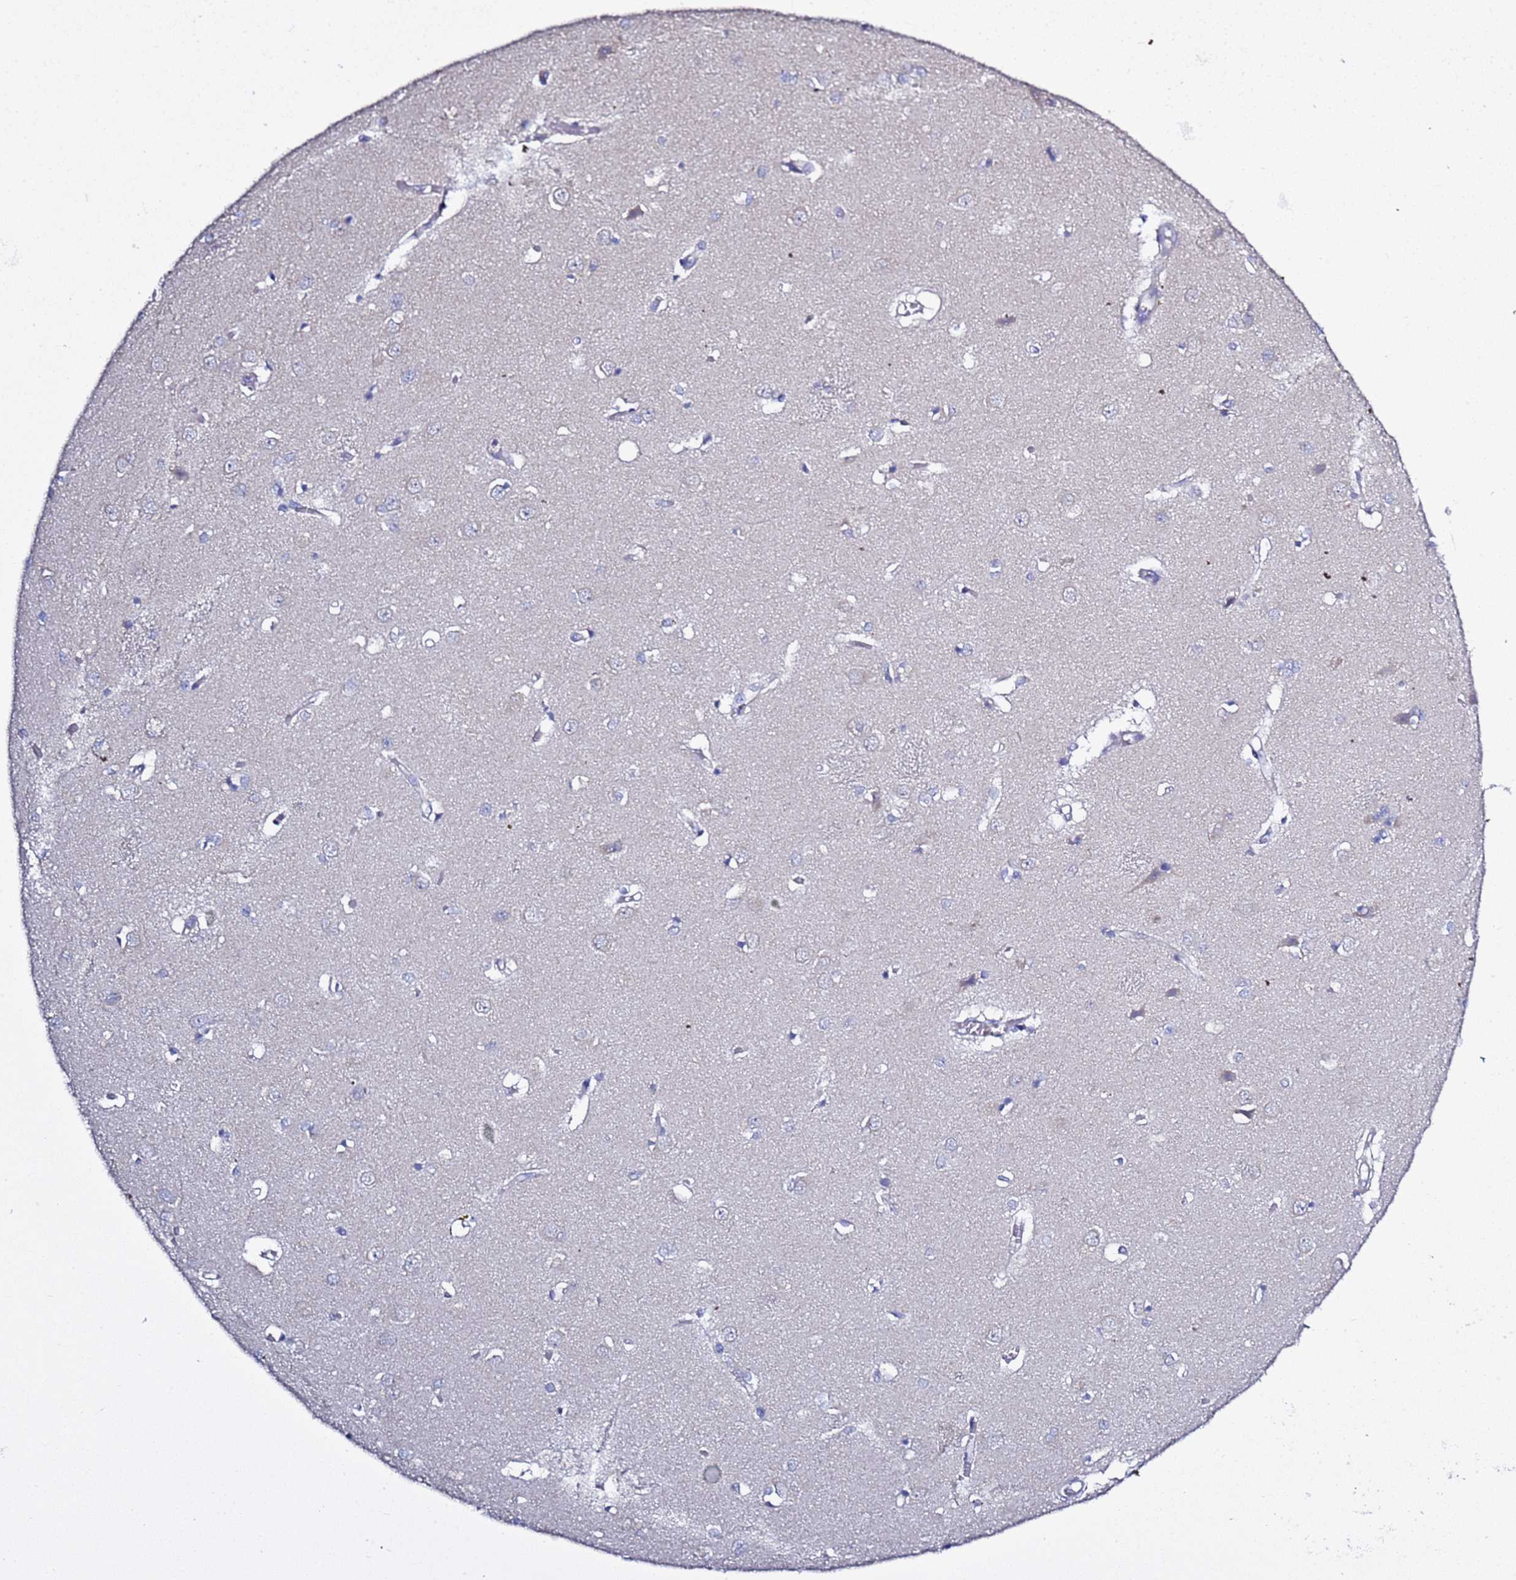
{"staining": {"intensity": "negative", "quantity": "none", "location": "none"}, "tissue": "caudate", "cell_type": "Glial cells", "image_type": "normal", "snomed": [{"axis": "morphology", "description": "Normal tissue, NOS"}, {"axis": "topography", "description": "Lateral ventricle wall"}], "caption": "Normal caudate was stained to show a protein in brown. There is no significant positivity in glial cells. (Brightfield microscopy of DAB (3,3'-diaminobenzidine) IHC at high magnification).", "gene": "RABL2A", "patient": {"sex": "male", "age": 37}}